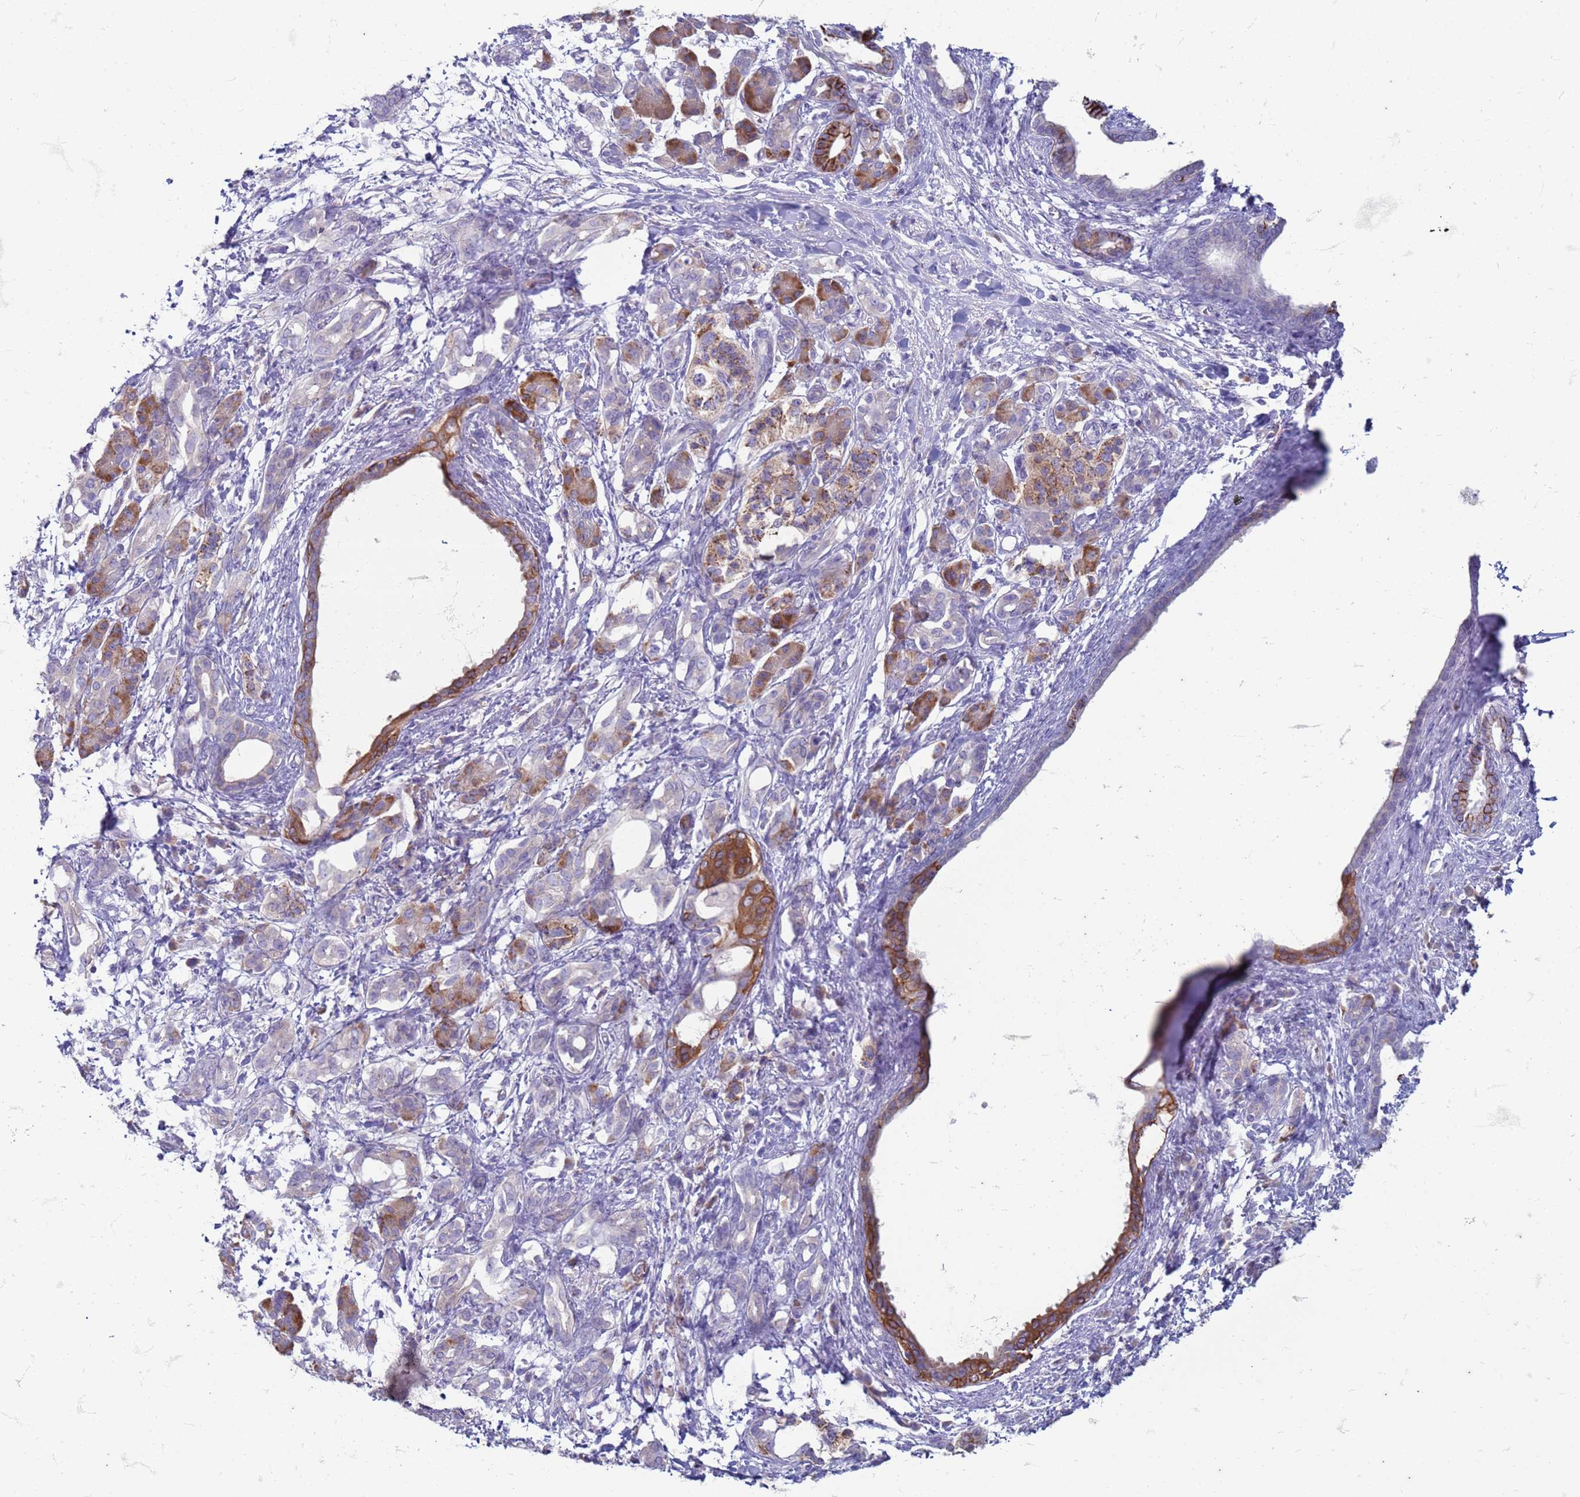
{"staining": {"intensity": "moderate", "quantity": "25%-75%", "location": "cytoplasmic/membranous"}, "tissue": "pancreatic cancer", "cell_type": "Tumor cells", "image_type": "cancer", "snomed": [{"axis": "morphology", "description": "Adenocarcinoma, NOS"}, {"axis": "topography", "description": "Pancreas"}], "caption": "A brown stain highlights moderate cytoplasmic/membranous expression of a protein in human pancreatic cancer (adenocarcinoma) tumor cells.", "gene": "SUCO", "patient": {"sex": "female", "age": 55}}